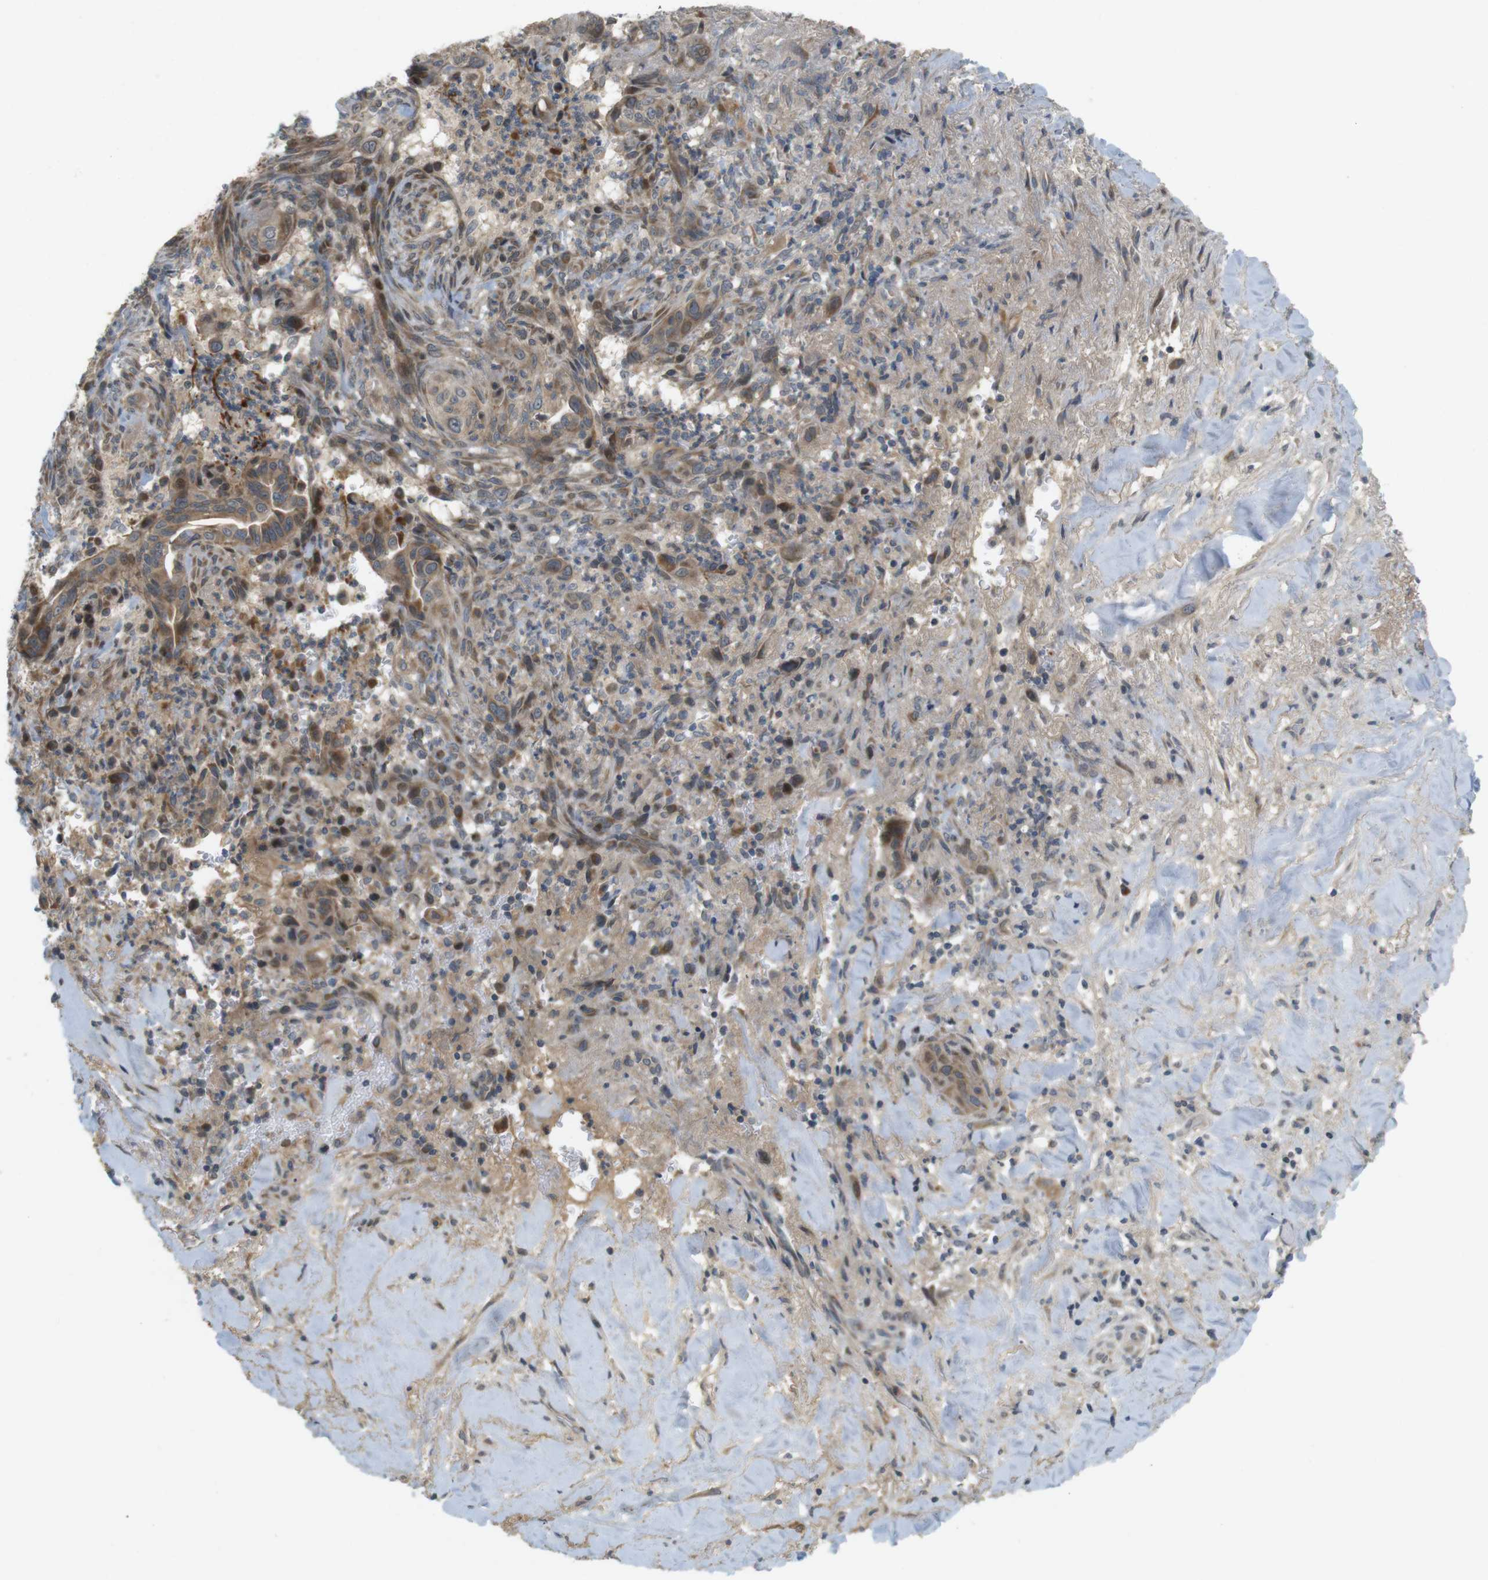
{"staining": {"intensity": "weak", "quantity": ">75%", "location": "cytoplasmic/membranous"}, "tissue": "liver cancer", "cell_type": "Tumor cells", "image_type": "cancer", "snomed": [{"axis": "morphology", "description": "Cholangiocarcinoma"}, {"axis": "topography", "description": "Liver"}], "caption": "This photomicrograph shows liver cholangiocarcinoma stained with IHC to label a protein in brown. The cytoplasmic/membranous of tumor cells show weak positivity for the protein. Nuclei are counter-stained blue.", "gene": "CLRN3", "patient": {"sex": "female", "age": 67}}